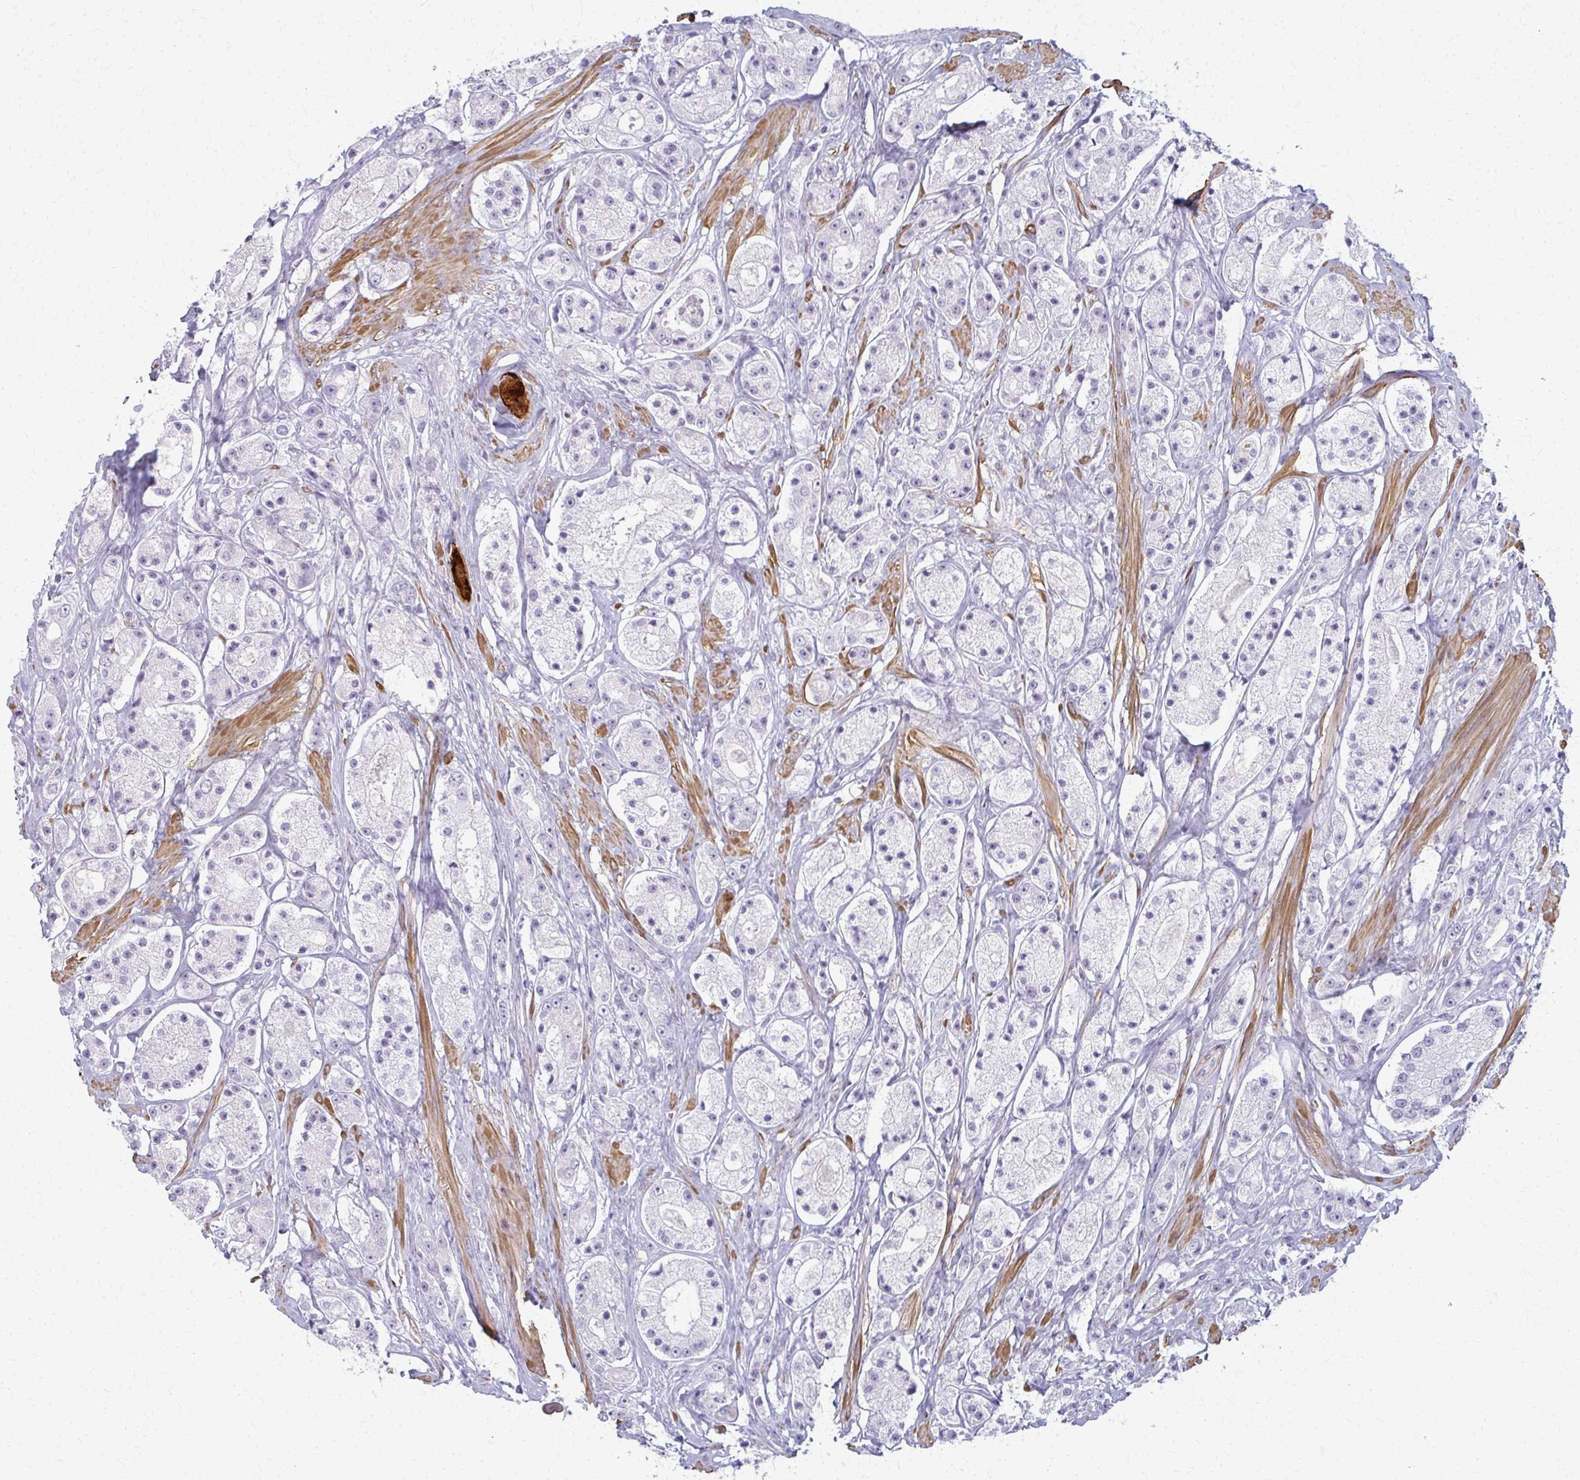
{"staining": {"intensity": "negative", "quantity": "none", "location": "none"}, "tissue": "prostate cancer", "cell_type": "Tumor cells", "image_type": "cancer", "snomed": [{"axis": "morphology", "description": "Adenocarcinoma, High grade"}, {"axis": "topography", "description": "Prostate"}], "caption": "Human high-grade adenocarcinoma (prostate) stained for a protein using IHC reveals no positivity in tumor cells.", "gene": "CA3", "patient": {"sex": "male", "age": 67}}